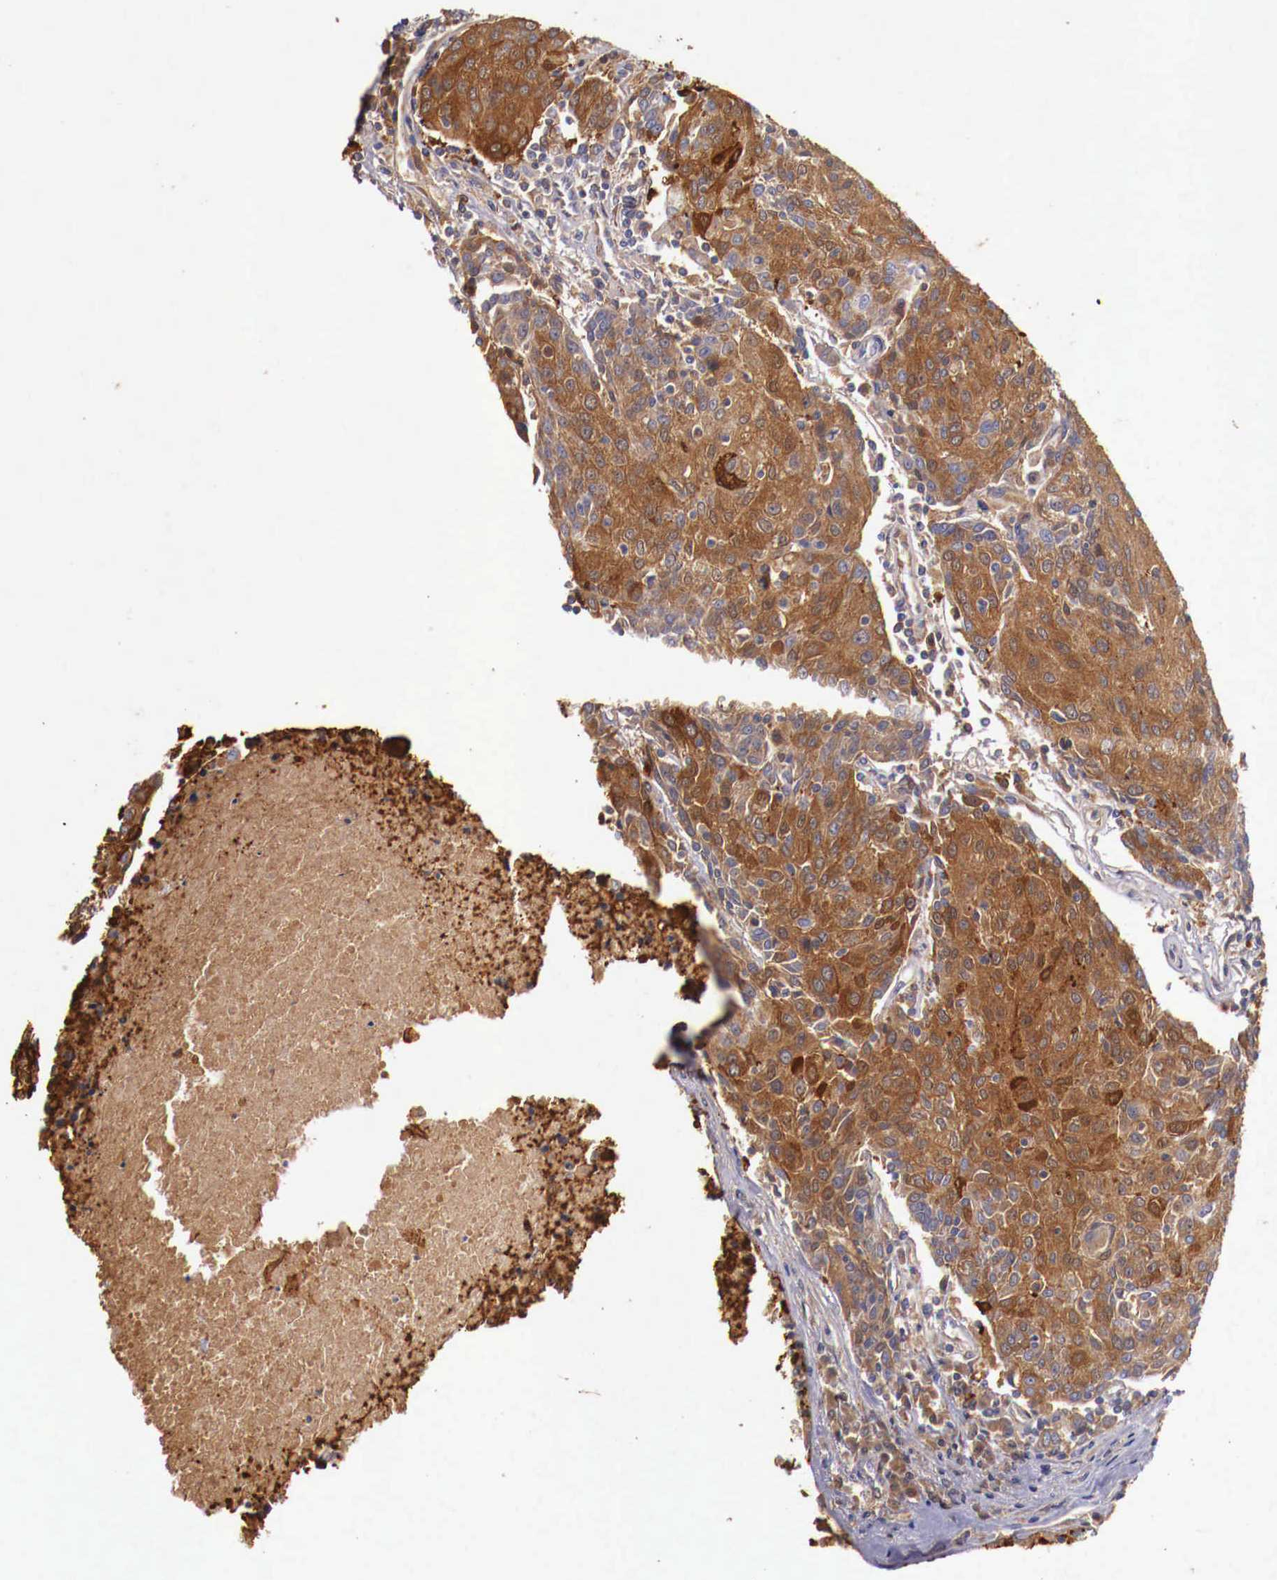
{"staining": {"intensity": "strong", "quantity": ">75%", "location": "cytoplasmic/membranous"}, "tissue": "urothelial cancer", "cell_type": "Tumor cells", "image_type": "cancer", "snomed": [{"axis": "morphology", "description": "Urothelial carcinoma, High grade"}, {"axis": "topography", "description": "Urinary bladder"}], "caption": "This photomicrograph shows immunohistochemistry (IHC) staining of urothelial cancer, with high strong cytoplasmic/membranous staining in about >75% of tumor cells.", "gene": "PITPNA", "patient": {"sex": "female", "age": 85}}